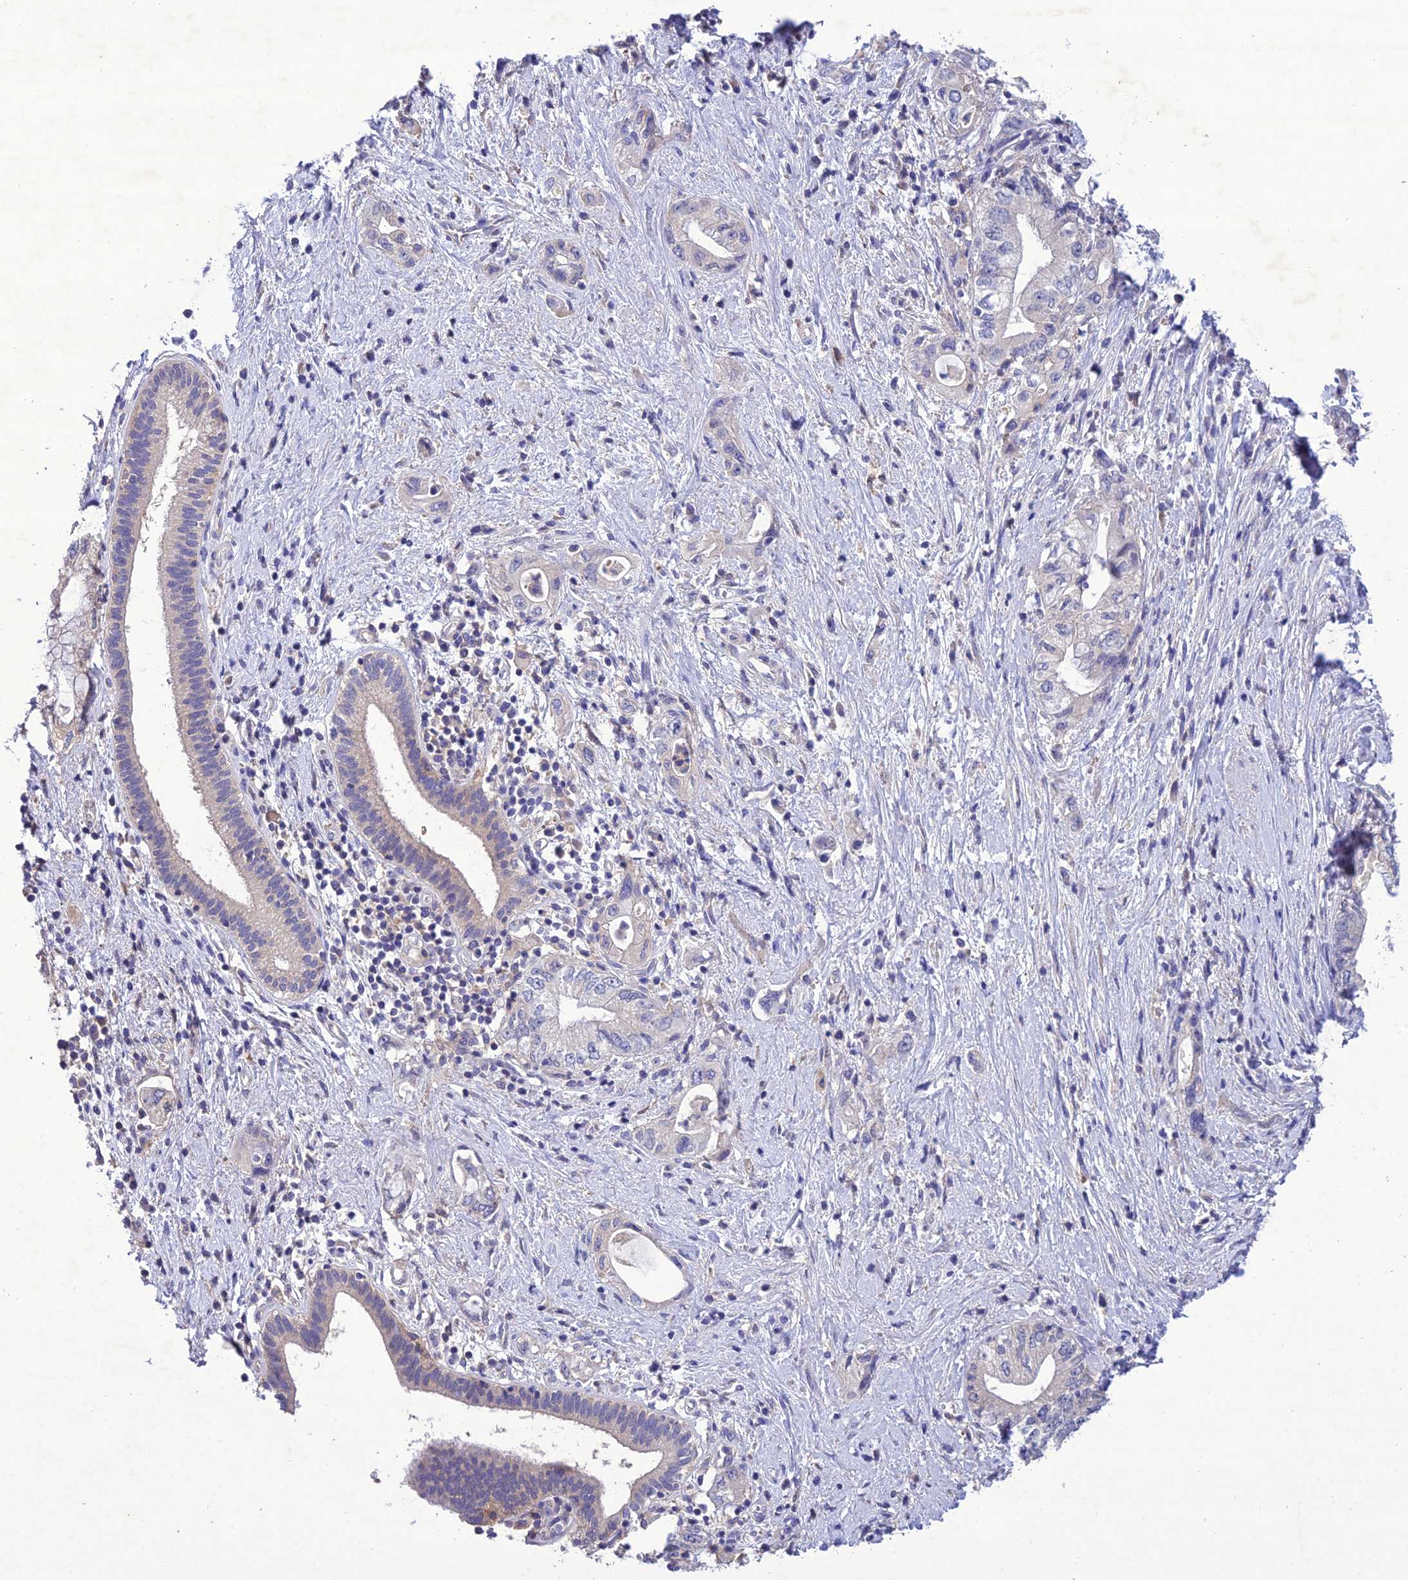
{"staining": {"intensity": "negative", "quantity": "none", "location": "none"}, "tissue": "pancreatic cancer", "cell_type": "Tumor cells", "image_type": "cancer", "snomed": [{"axis": "morphology", "description": "Adenocarcinoma, NOS"}, {"axis": "topography", "description": "Pancreas"}], "caption": "Immunohistochemical staining of adenocarcinoma (pancreatic) demonstrates no significant expression in tumor cells.", "gene": "SNX24", "patient": {"sex": "female", "age": 73}}